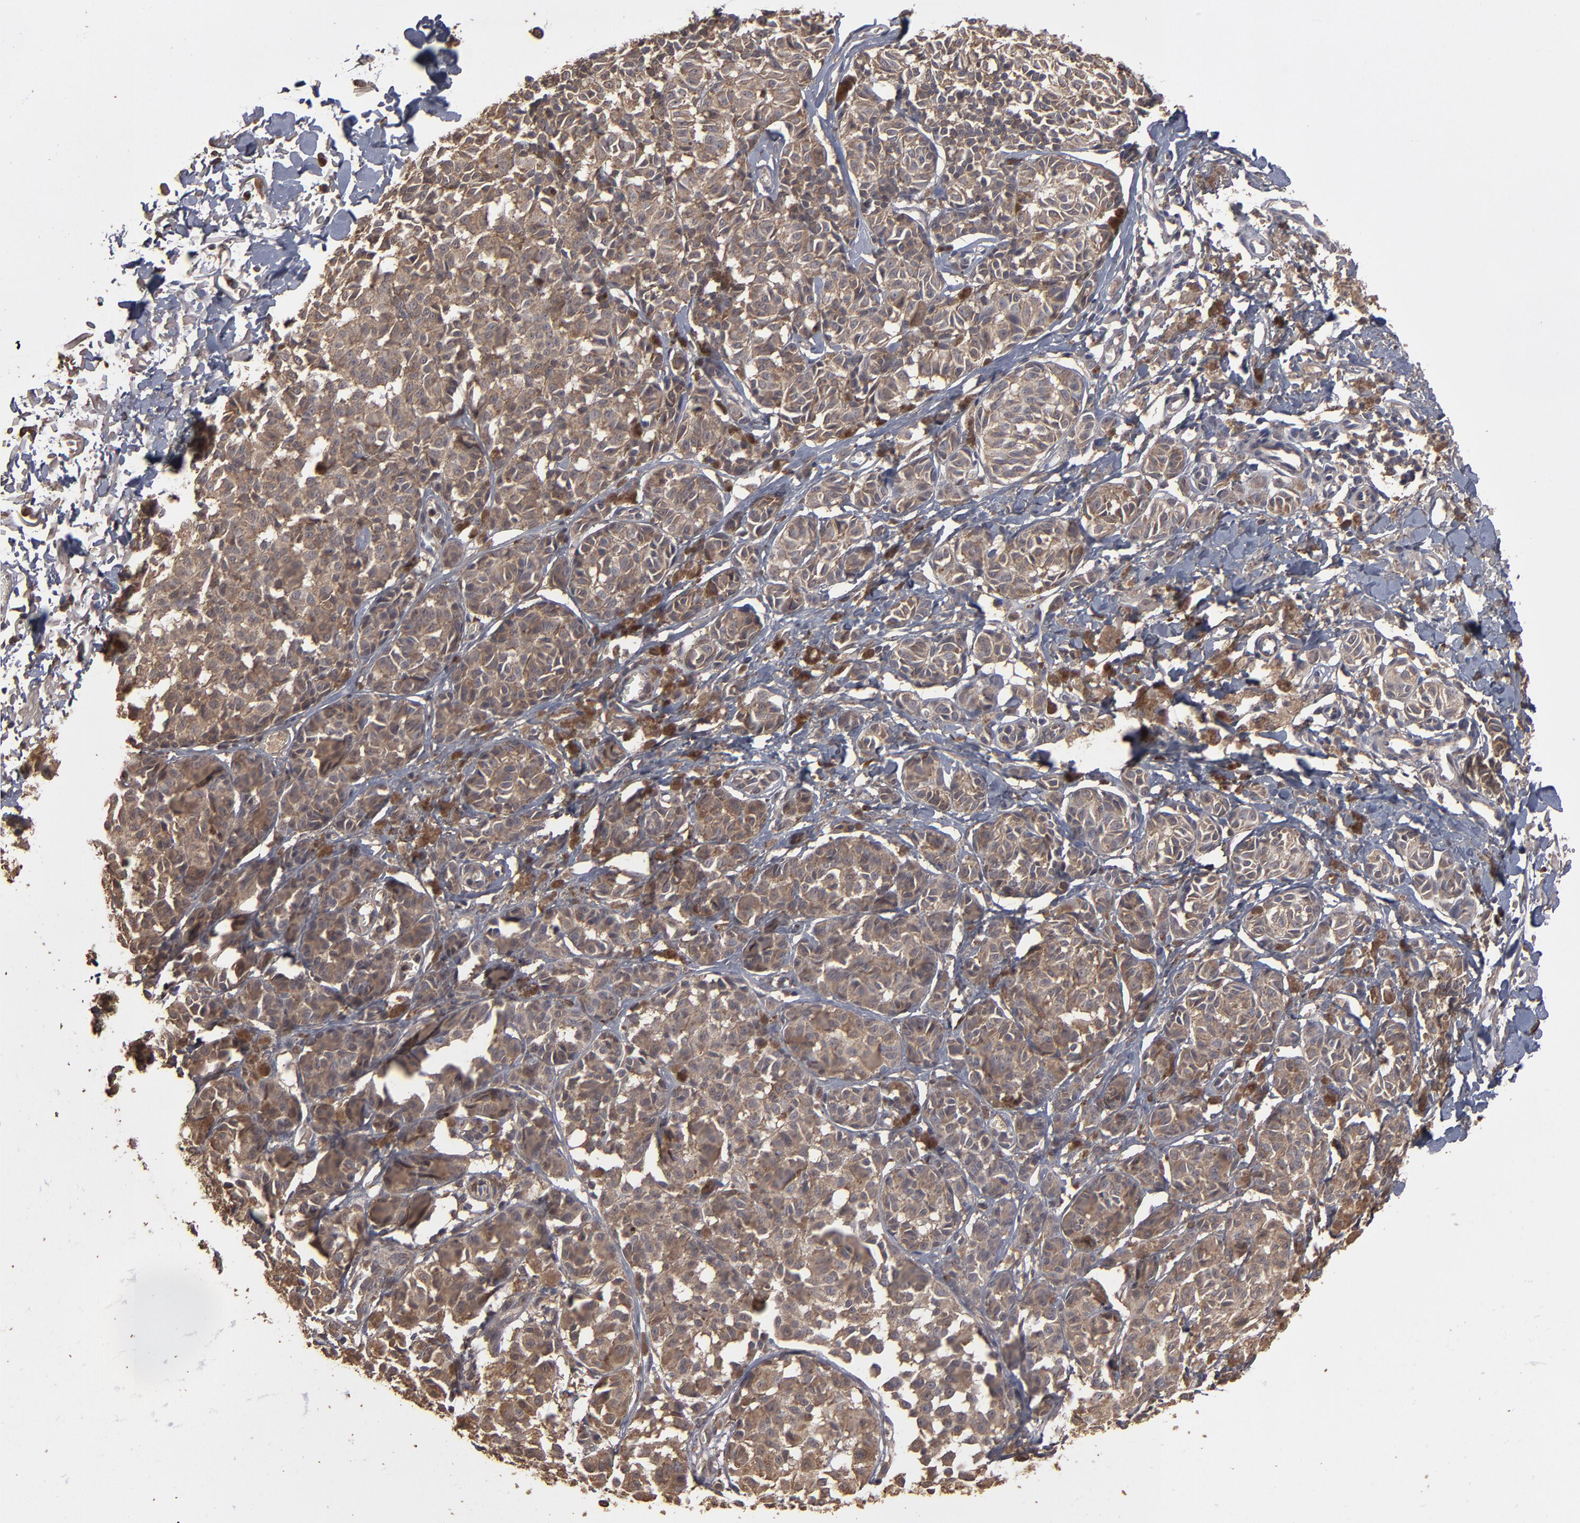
{"staining": {"intensity": "moderate", "quantity": ">75%", "location": "cytoplasmic/membranous"}, "tissue": "melanoma", "cell_type": "Tumor cells", "image_type": "cancer", "snomed": [{"axis": "morphology", "description": "Malignant melanoma, NOS"}, {"axis": "topography", "description": "Skin"}], "caption": "Immunohistochemical staining of malignant melanoma exhibits medium levels of moderate cytoplasmic/membranous protein expression in approximately >75% of tumor cells.", "gene": "MMP2", "patient": {"sex": "male", "age": 76}}